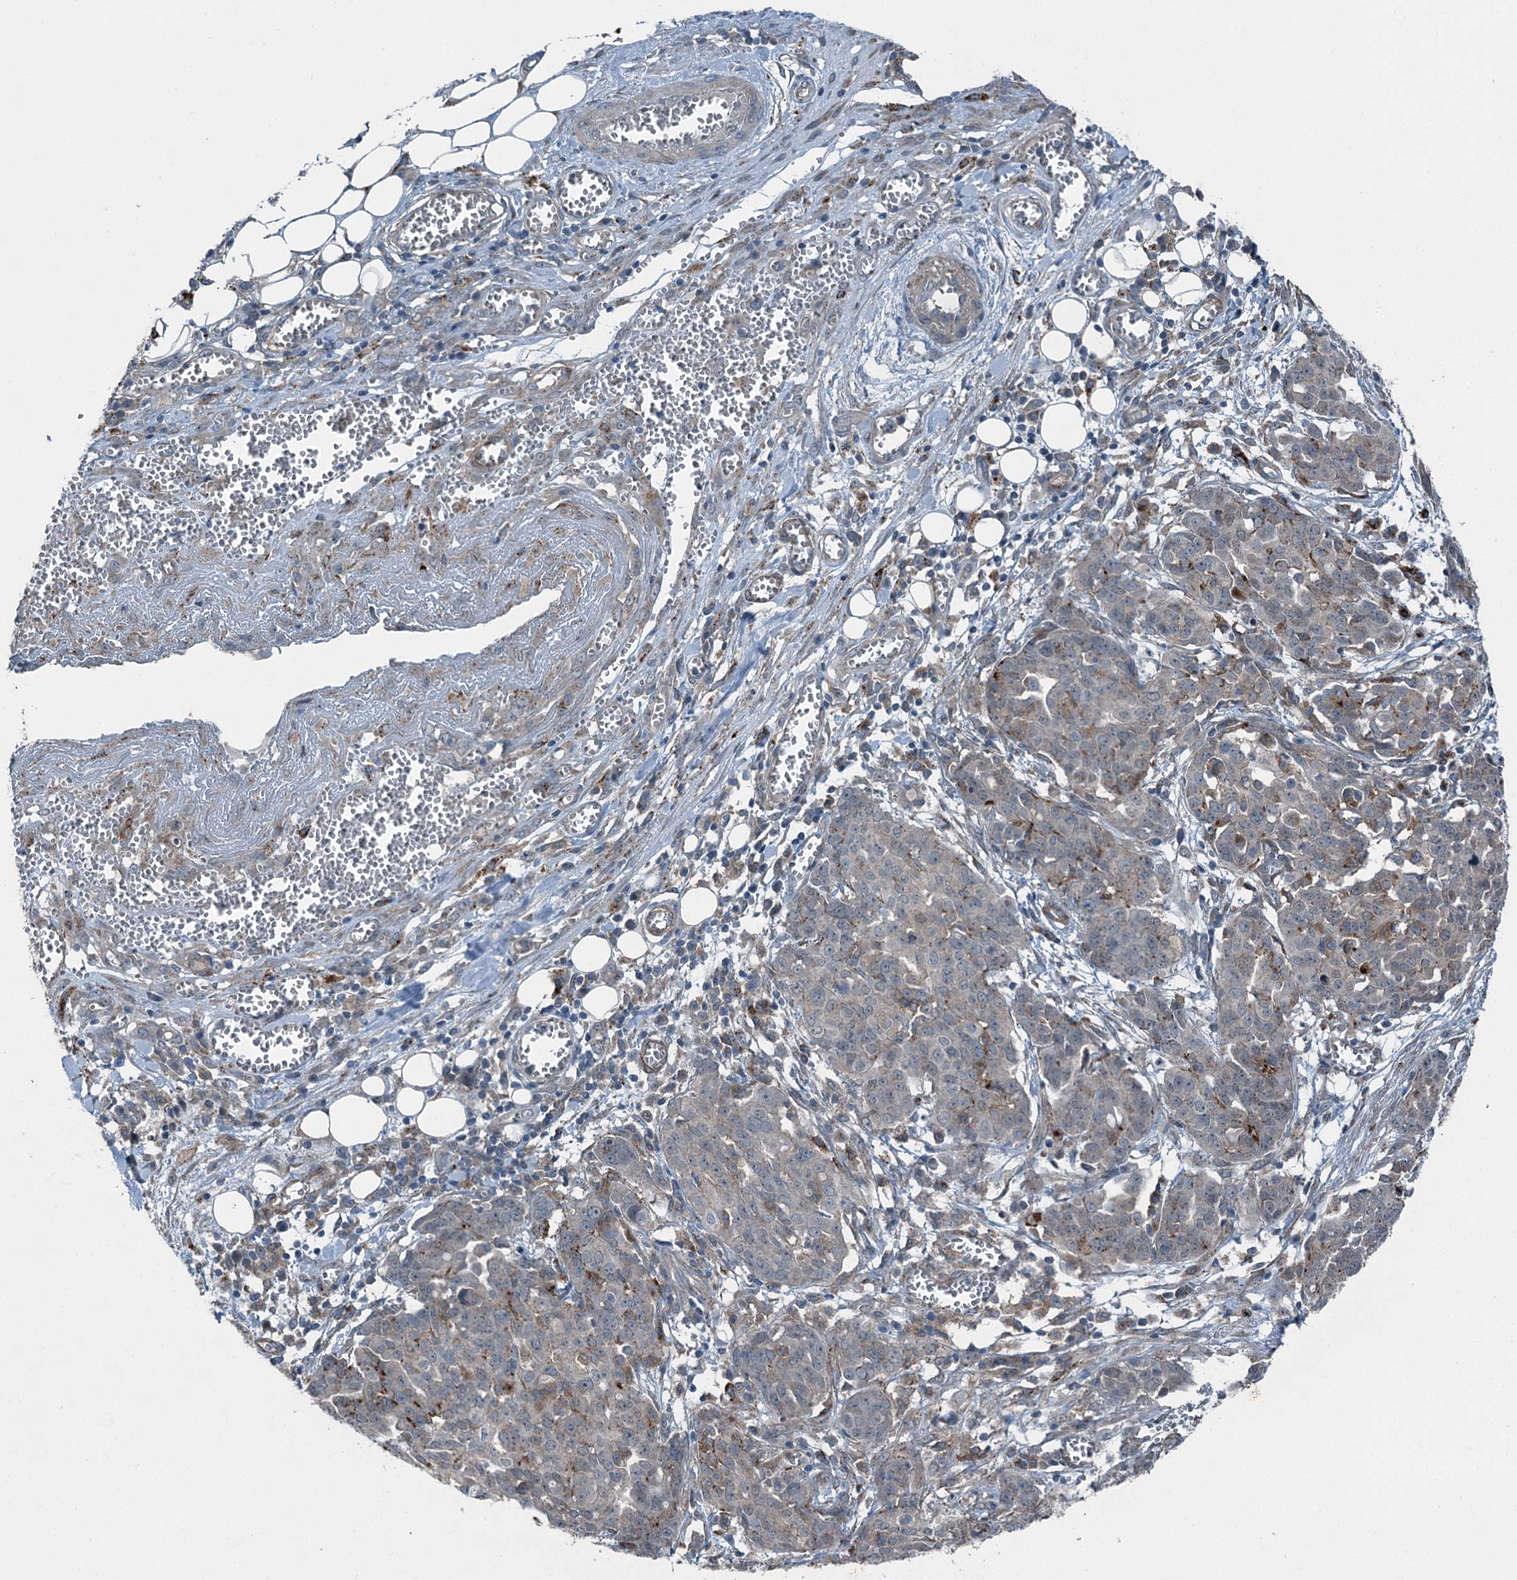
{"staining": {"intensity": "moderate", "quantity": "<25%", "location": "cytoplasmic/membranous"}, "tissue": "ovarian cancer", "cell_type": "Tumor cells", "image_type": "cancer", "snomed": [{"axis": "morphology", "description": "Cystadenocarcinoma, serous, NOS"}, {"axis": "topography", "description": "Soft tissue"}, {"axis": "topography", "description": "Ovary"}], "caption": "Immunohistochemistry (IHC) of human ovarian serous cystadenocarcinoma exhibits low levels of moderate cytoplasmic/membranous expression in about <25% of tumor cells.", "gene": "AXL", "patient": {"sex": "female", "age": 57}}